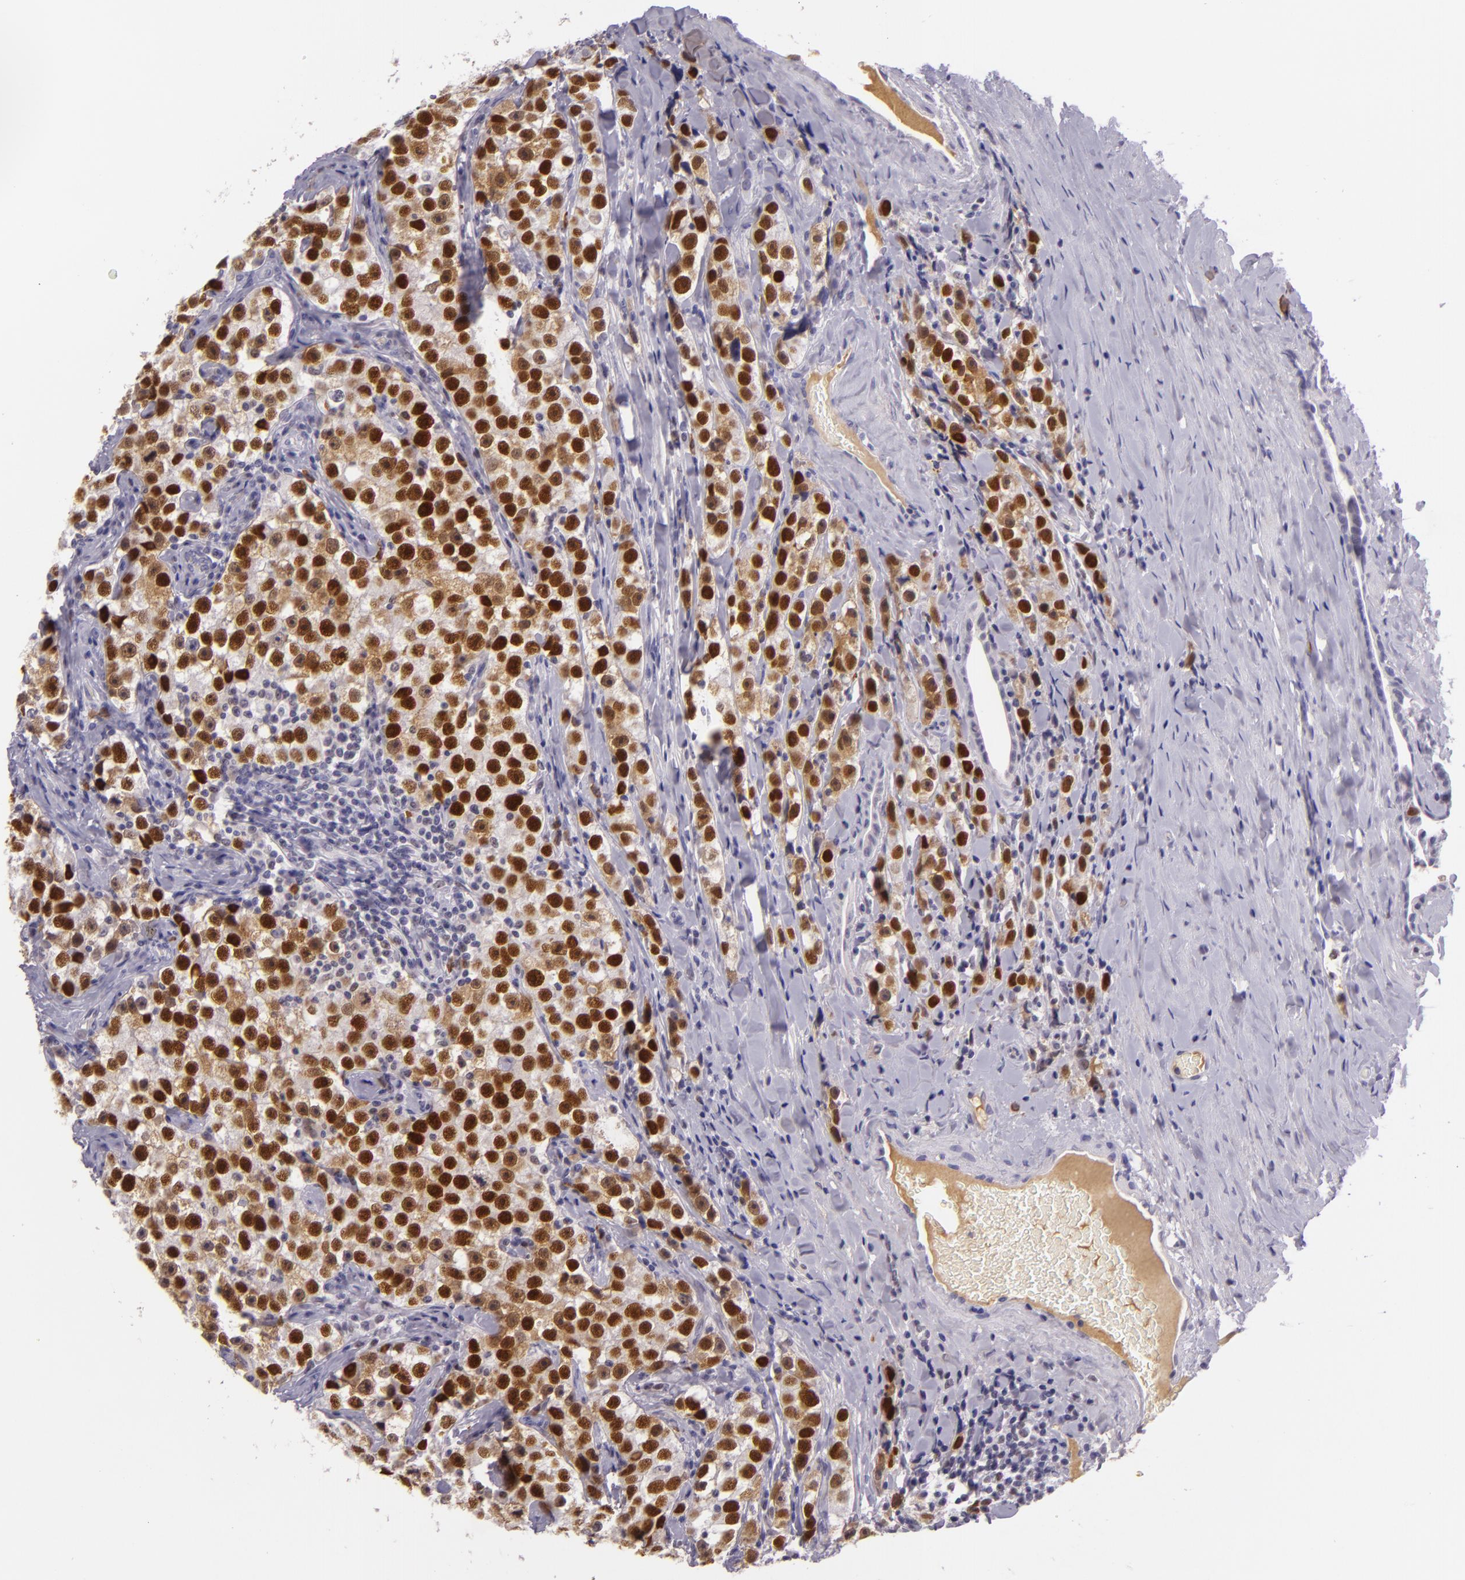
{"staining": {"intensity": "strong", "quantity": ">75%", "location": "nuclear"}, "tissue": "testis cancer", "cell_type": "Tumor cells", "image_type": "cancer", "snomed": [{"axis": "morphology", "description": "Seminoma, NOS"}, {"axis": "topography", "description": "Testis"}], "caption": "Protein analysis of testis cancer tissue displays strong nuclear positivity in about >75% of tumor cells.", "gene": "CHEK2", "patient": {"sex": "male", "age": 32}}